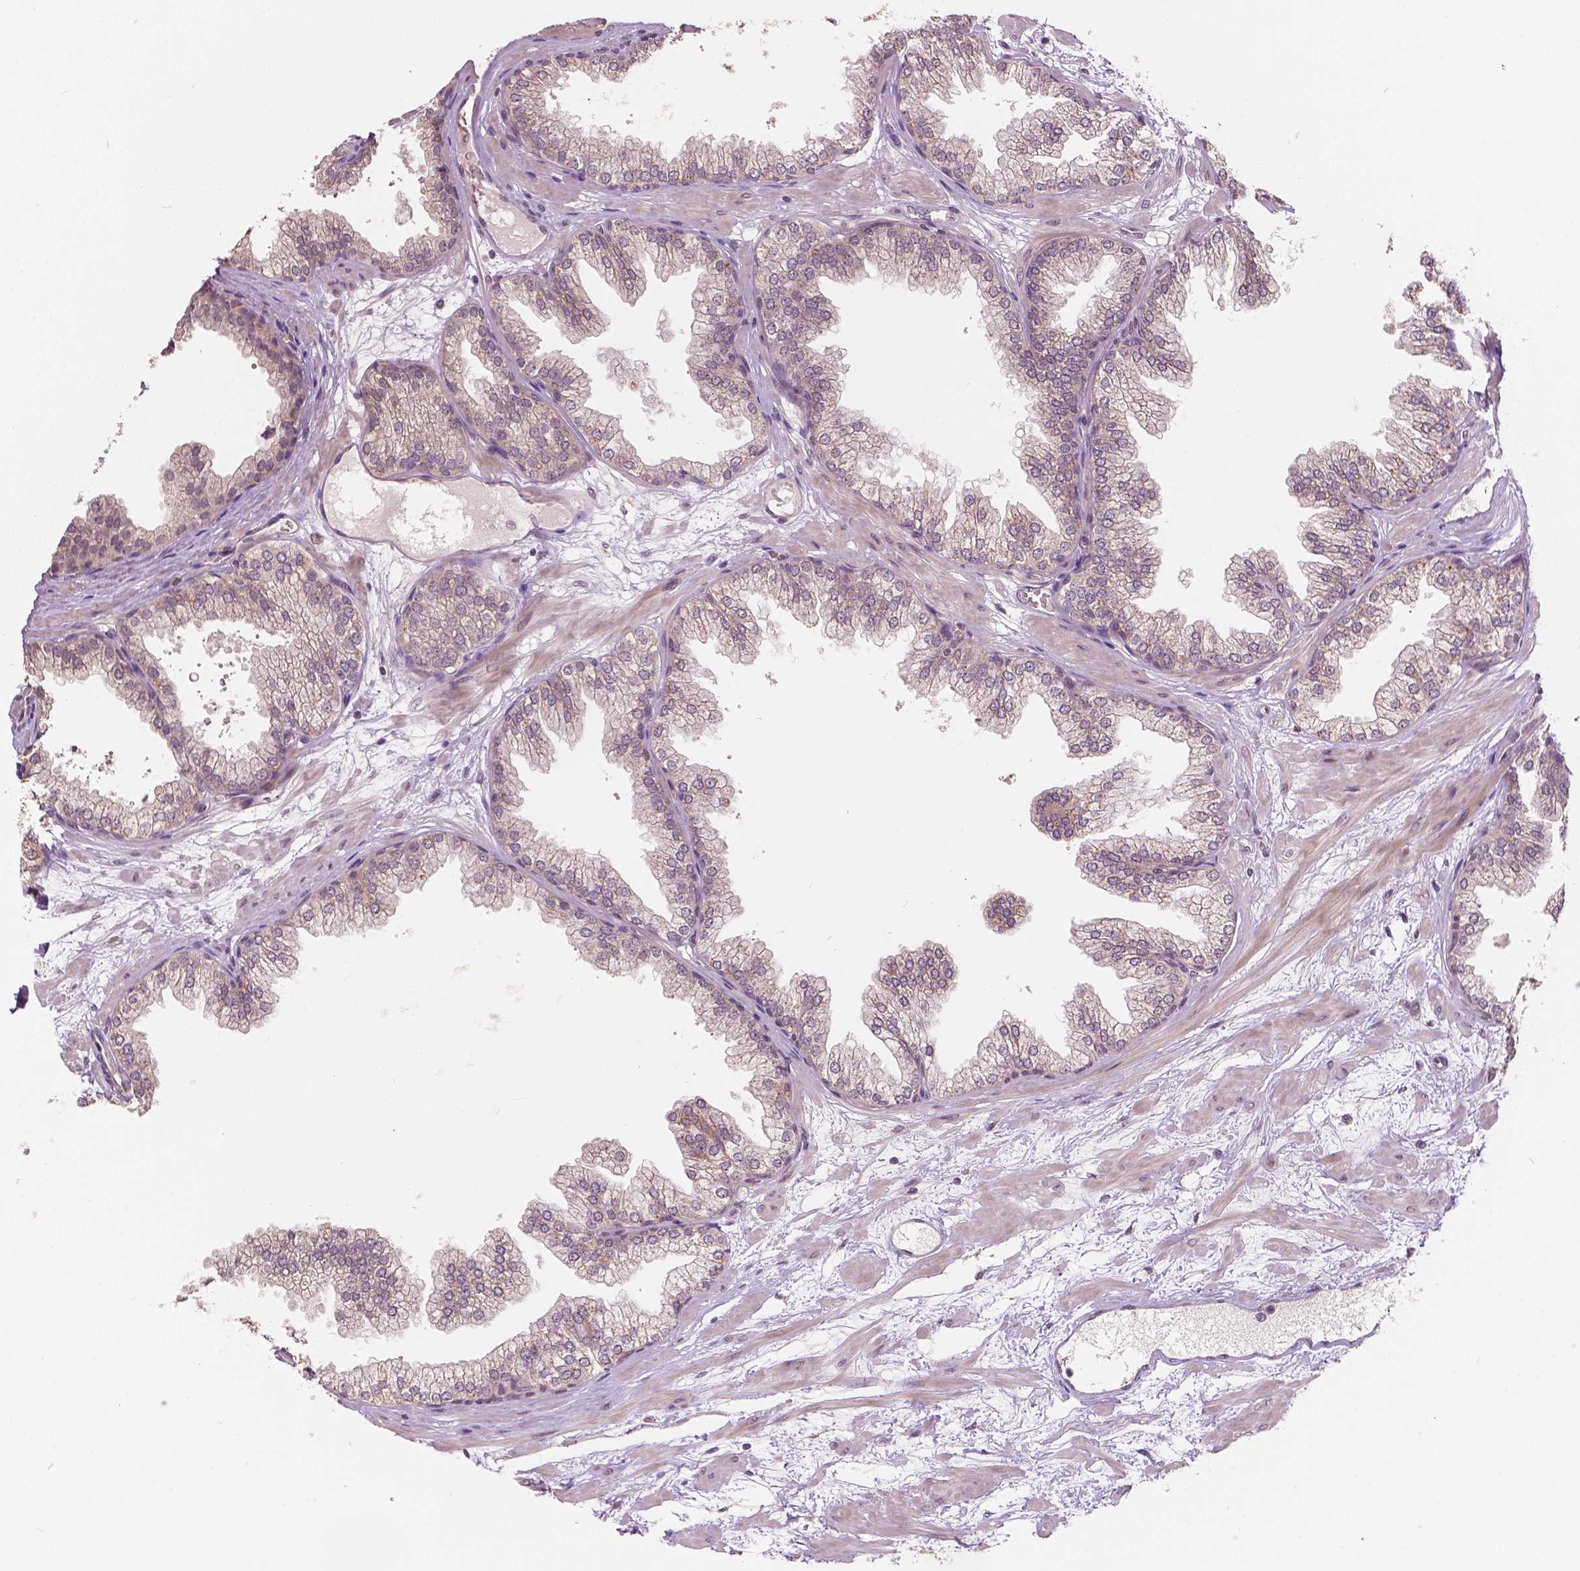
{"staining": {"intensity": "negative", "quantity": "none", "location": "none"}, "tissue": "prostate", "cell_type": "Glandular cells", "image_type": "normal", "snomed": [{"axis": "morphology", "description": "Normal tissue, NOS"}, {"axis": "topography", "description": "Prostate"}], "caption": "IHC of unremarkable human prostate exhibits no positivity in glandular cells.", "gene": "HMBOX1", "patient": {"sex": "male", "age": 37}}